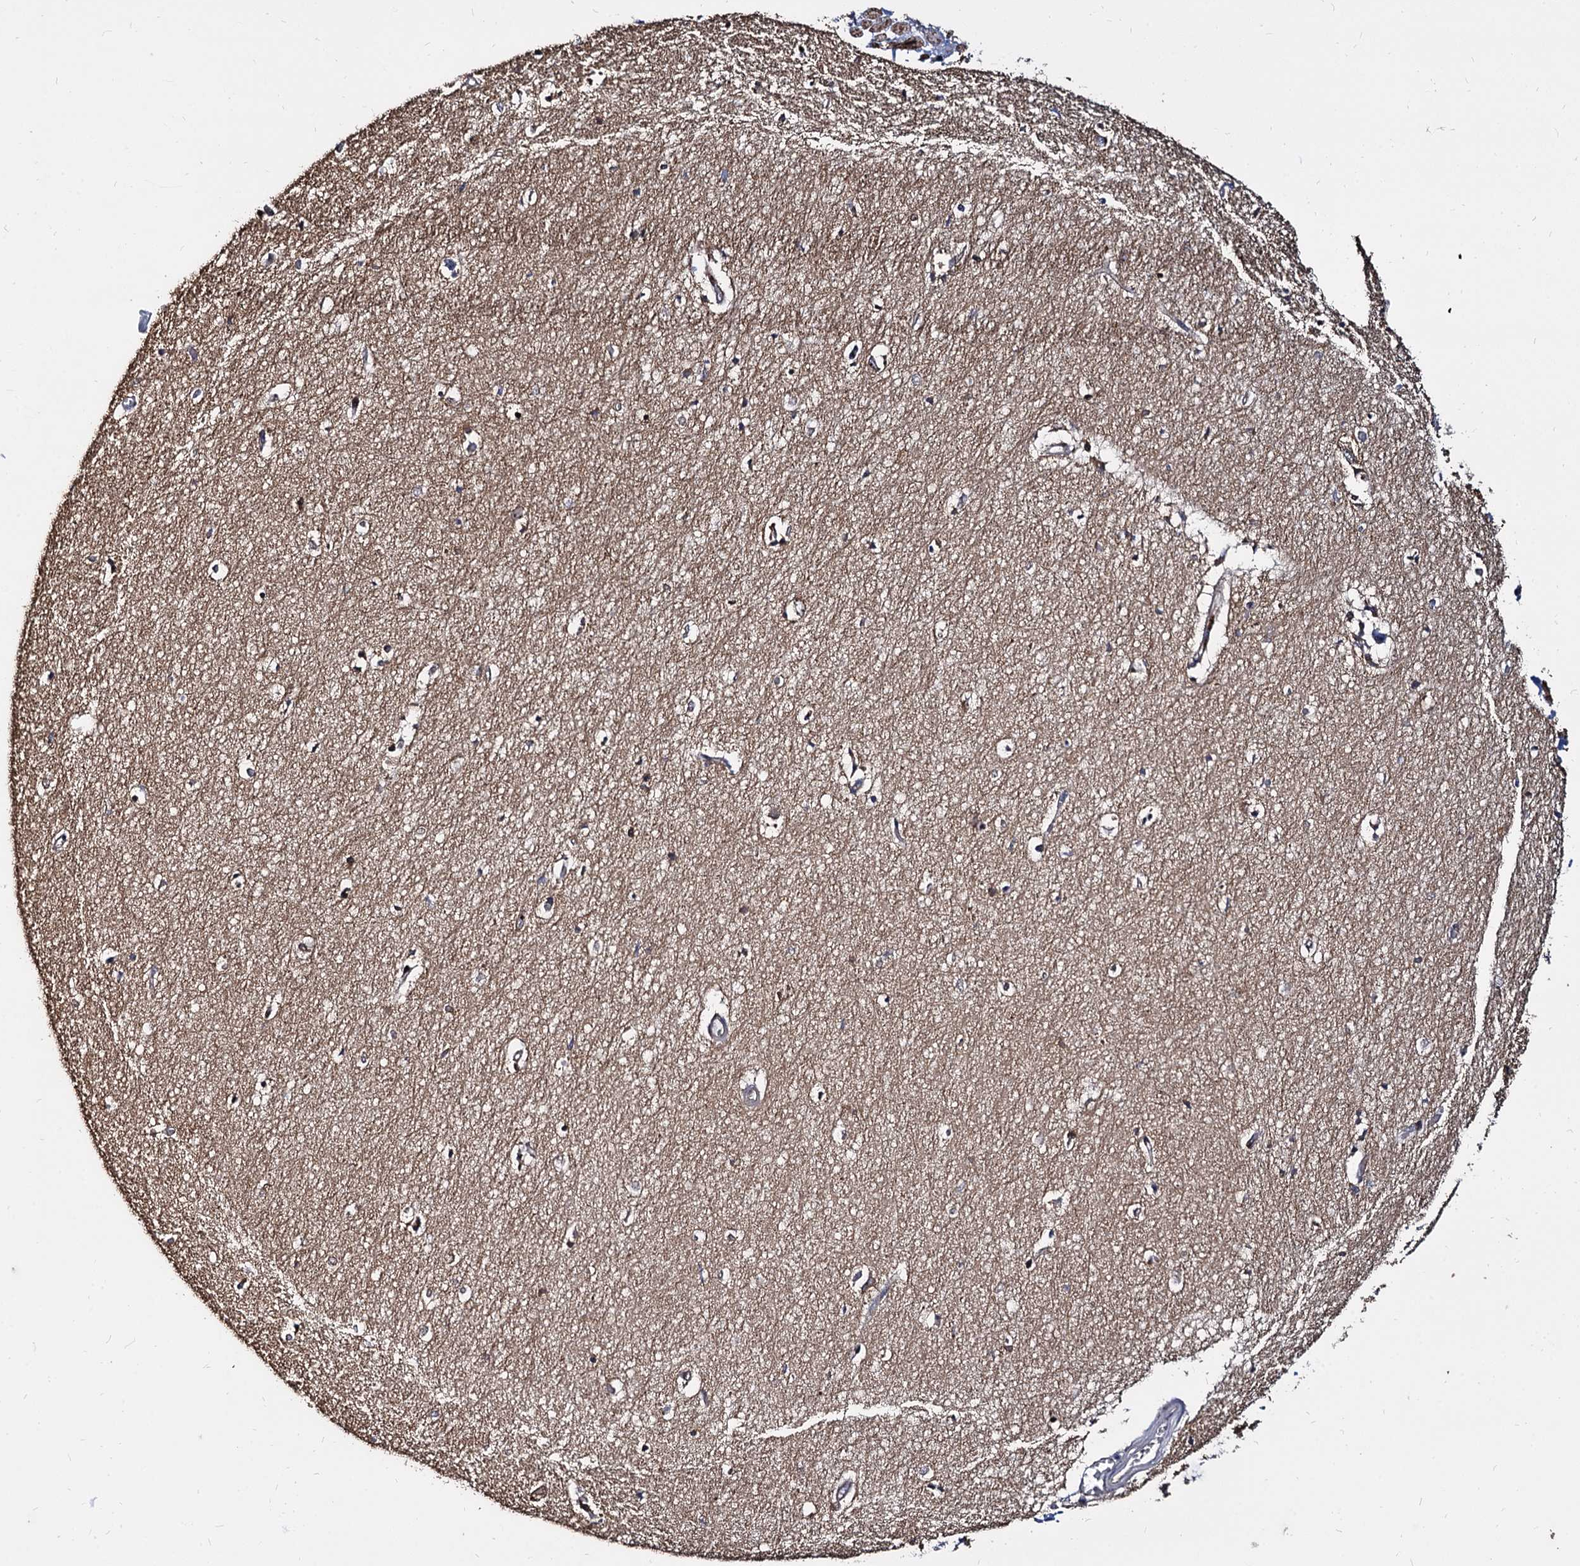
{"staining": {"intensity": "weak", "quantity": "25%-75%", "location": "cytoplasmic/membranous"}, "tissue": "hippocampus", "cell_type": "Glial cells", "image_type": "normal", "snomed": [{"axis": "morphology", "description": "Normal tissue, NOS"}, {"axis": "topography", "description": "Hippocampus"}], "caption": "The micrograph exhibits a brown stain indicating the presence of a protein in the cytoplasmic/membranous of glial cells in hippocampus. The staining is performed using DAB (3,3'-diaminobenzidine) brown chromogen to label protein expression. The nuclei are counter-stained blue using hematoxylin.", "gene": "WWC3", "patient": {"sex": "female", "age": 64}}